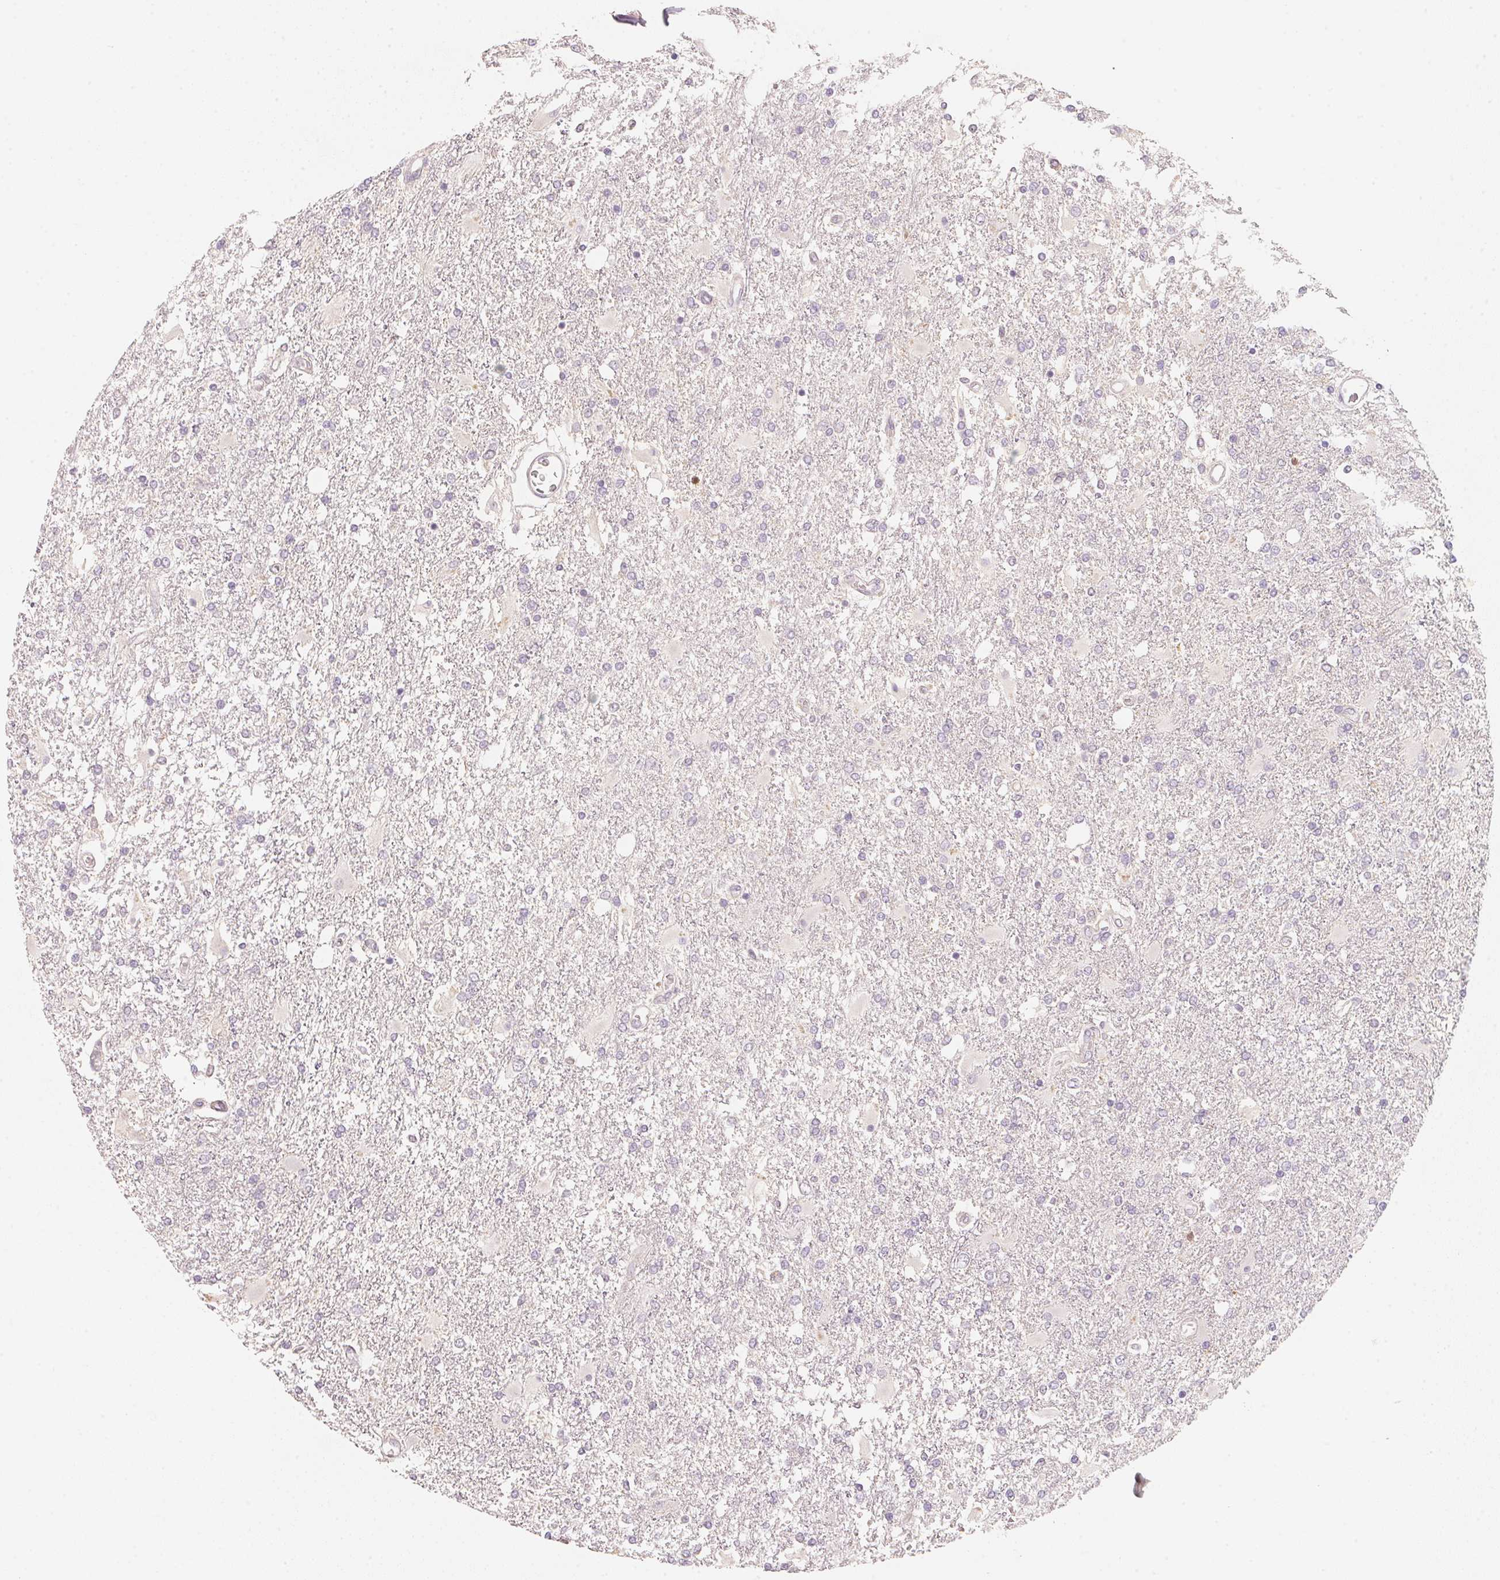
{"staining": {"intensity": "negative", "quantity": "none", "location": "none"}, "tissue": "glioma", "cell_type": "Tumor cells", "image_type": "cancer", "snomed": [{"axis": "morphology", "description": "Glioma, malignant, High grade"}, {"axis": "topography", "description": "Cerebral cortex"}], "caption": "The image displays no significant staining in tumor cells of malignant high-grade glioma.", "gene": "ANKRD31", "patient": {"sex": "male", "age": 79}}